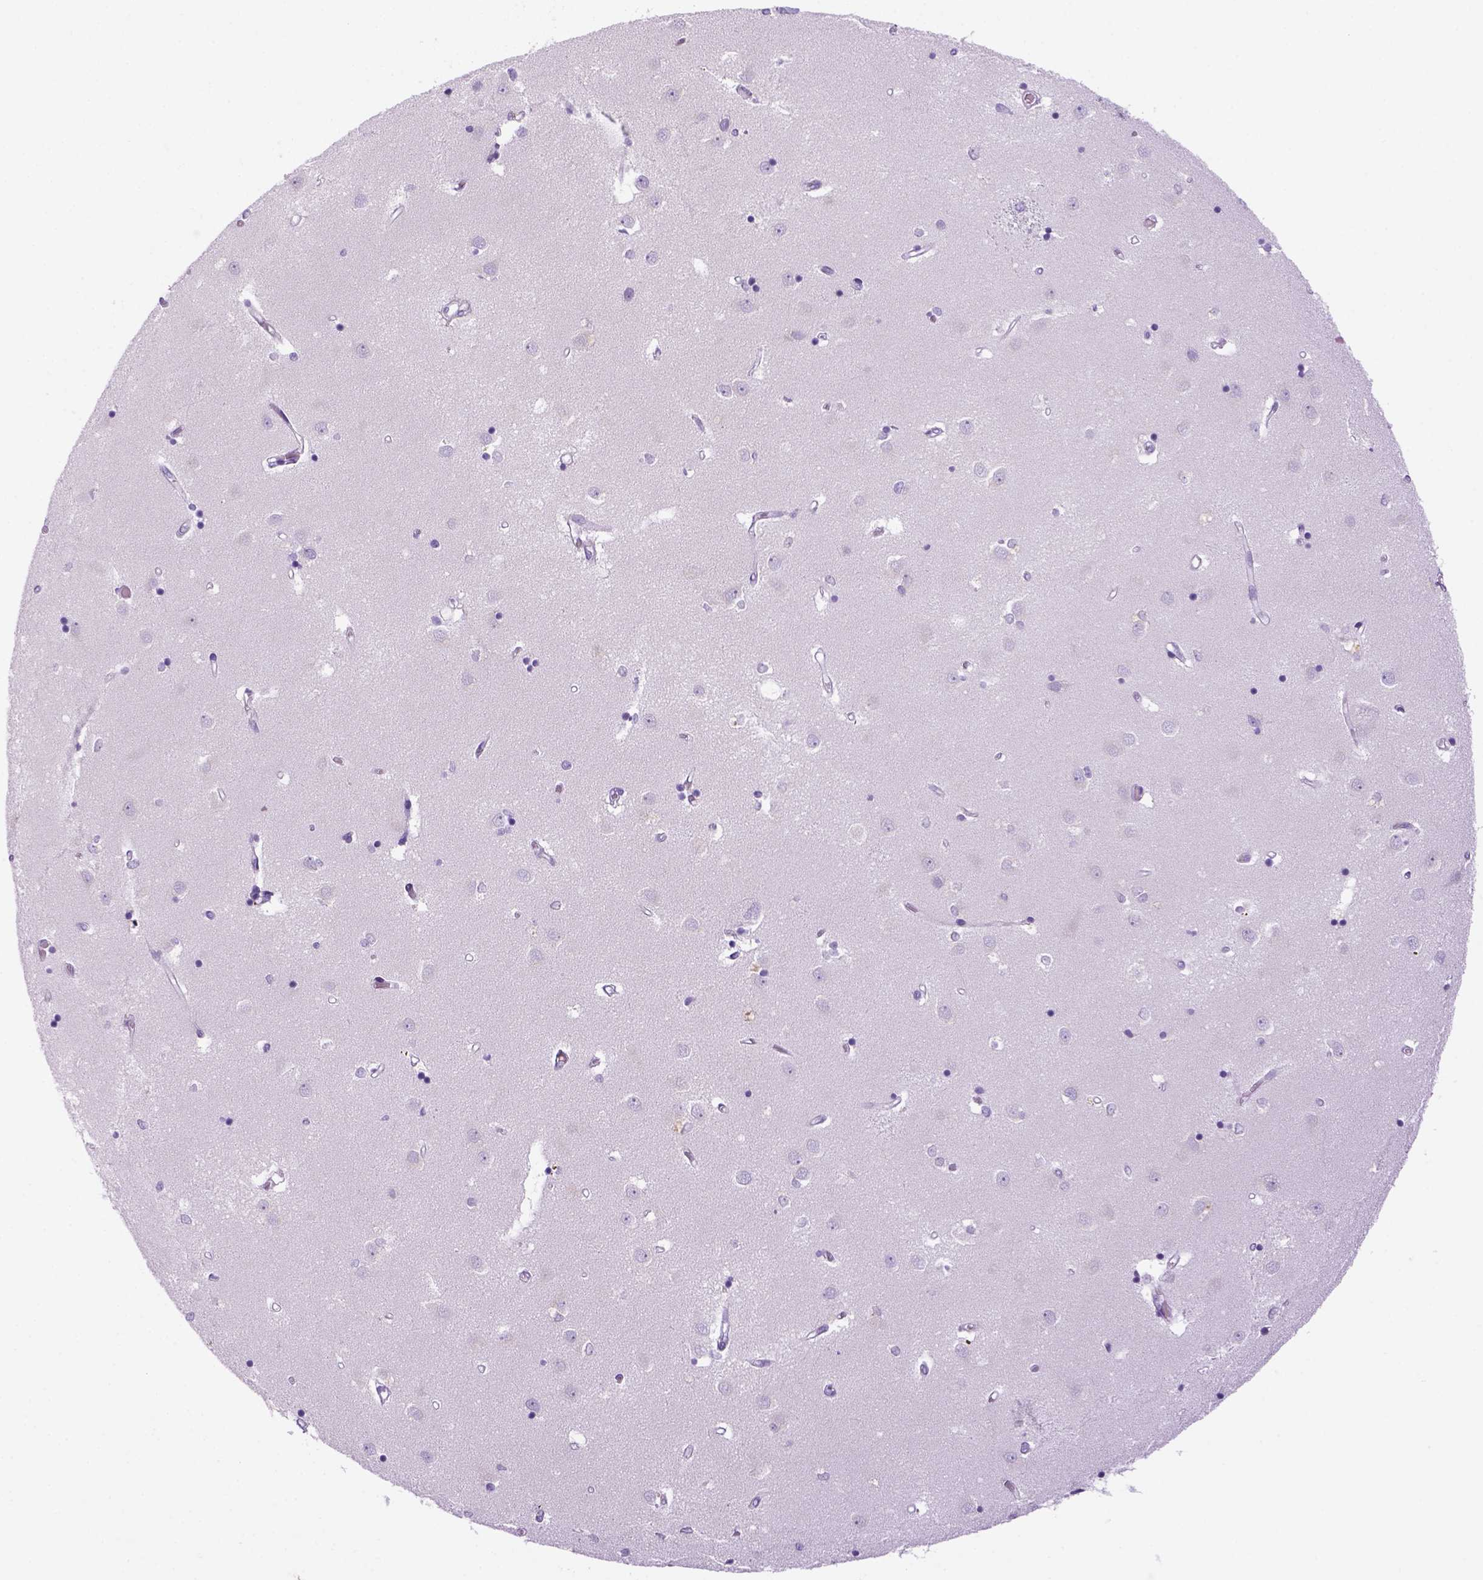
{"staining": {"intensity": "negative", "quantity": "none", "location": "none"}, "tissue": "caudate", "cell_type": "Glial cells", "image_type": "normal", "snomed": [{"axis": "morphology", "description": "Normal tissue, NOS"}, {"axis": "topography", "description": "Lateral ventricle wall"}], "caption": "There is no significant expression in glial cells of caudate. (Immunohistochemistry (ihc), brightfield microscopy, high magnification).", "gene": "DNAH11", "patient": {"sex": "male", "age": 54}}